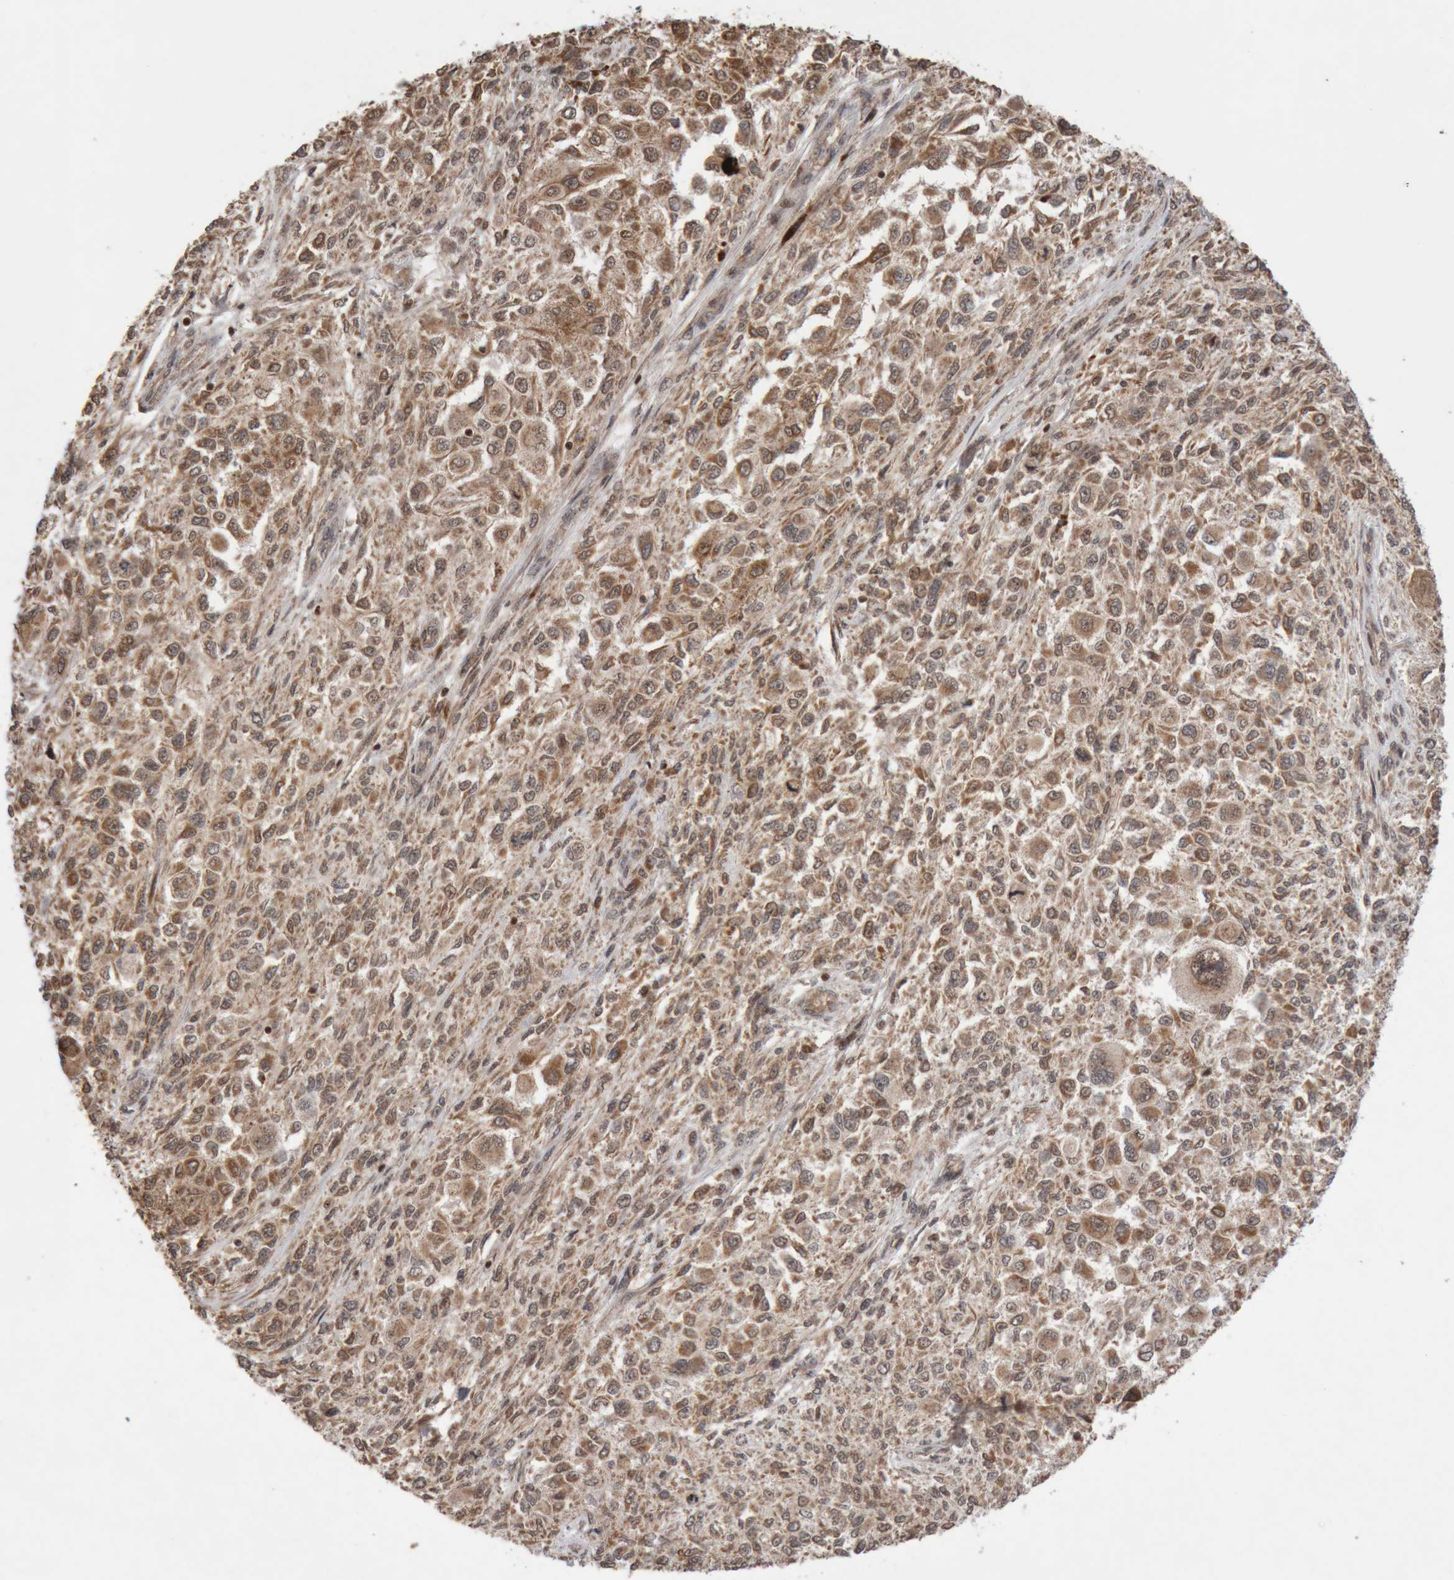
{"staining": {"intensity": "moderate", "quantity": "25%-75%", "location": "cytoplasmic/membranous"}, "tissue": "melanoma", "cell_type": "Tumor cells", "image_type": "cancer", "snomed": [{"axis": "morphology", "description": "Necrosis, NOS"}, {"axis": "morphology", "description": "Malignant melanoma, NOS"}, {"axis": "topography", "description": "Skin"}], "caption": "Immunohistochemistry (IHC) micrograph of neoplastic tissue: human malignant melanoma stained using IHC shows medium levels of moderate protein expression localized specifically in the cytoplasmic/membranous of tumor cells, appearing as a cytoplasmic/membranous brown color.", "gene": "KIF21B", "patient": {"sex": "female", "age": 87}}